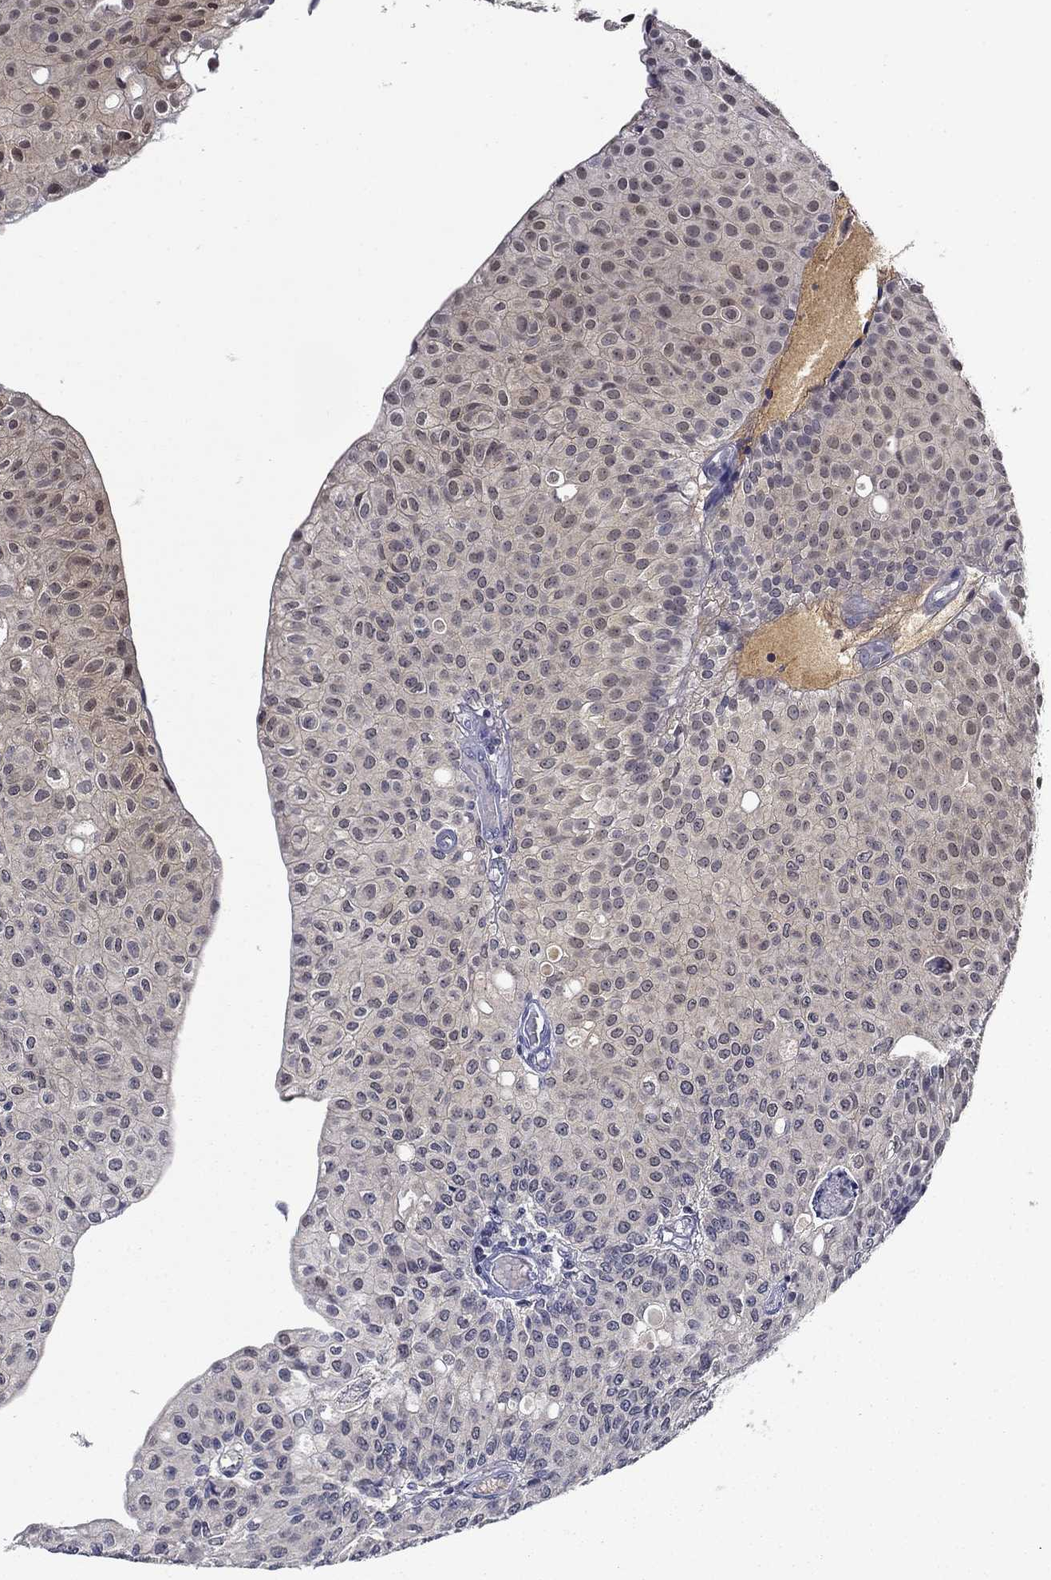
{"staining": {"intensity": "weak", "quantity": "<25%", "location": "nuclear"}, "tissue": "urothelial cancer", "cell_type": "Tumor cells", "image_type": "cancer", "snomed": [{"axis": "morphology", "description": "Urothelial carcinoma, Low grade"}, {"axis": "topography", "description": "Urinary bladder"}], "caption": "This is a micrograph of immunohistochemistry staining of urothelial carcinoma (low-grade), which shows no expression in tumor cells. (Brightfield microscopy of DAB (3,3'-diaminobenzidine) IHC at high magnification).", "gene": "DDTL", "patient": {"sex": "male", "age": 89}}